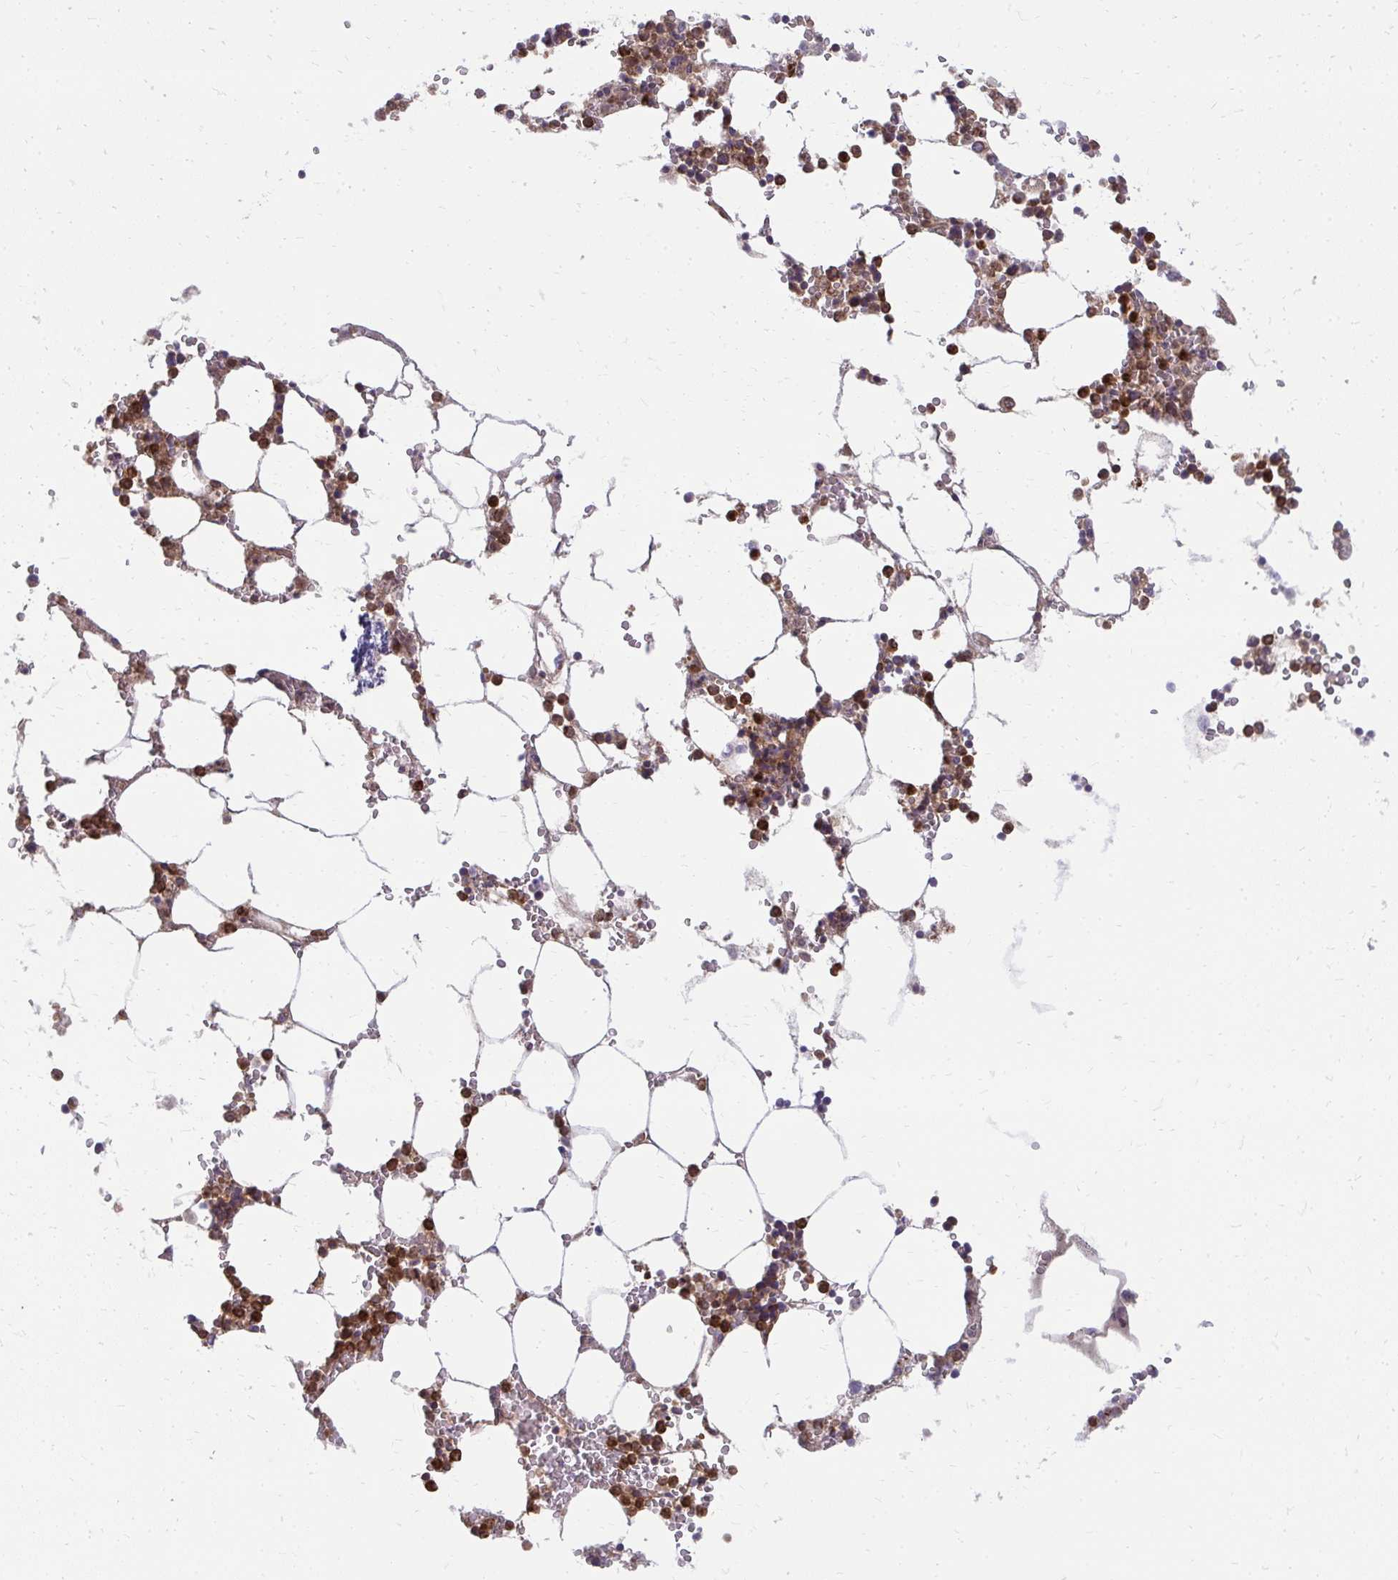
{"staining": {"intensity": "strong", "quantity": "25%-75%", "location": "cytoplasmic/membranous"}, "tissue": "bone marrow", "cell_type": "Hematopoietic cells", "image_type": "normal", "snomed": [{"axis": "morphology", "description": "Normal tissue, NOS"}, {"axis": "topography", "description": "Bone marrow"}], "caption": "Brown immunohistochemical staining in normal human bone marrow displays strong cytoplasmic/membranous expression in approximately 25%-75% of hematopoietic cells.", "gene": "ASAP1", "patient": {"sex": "male", "age": 64}}